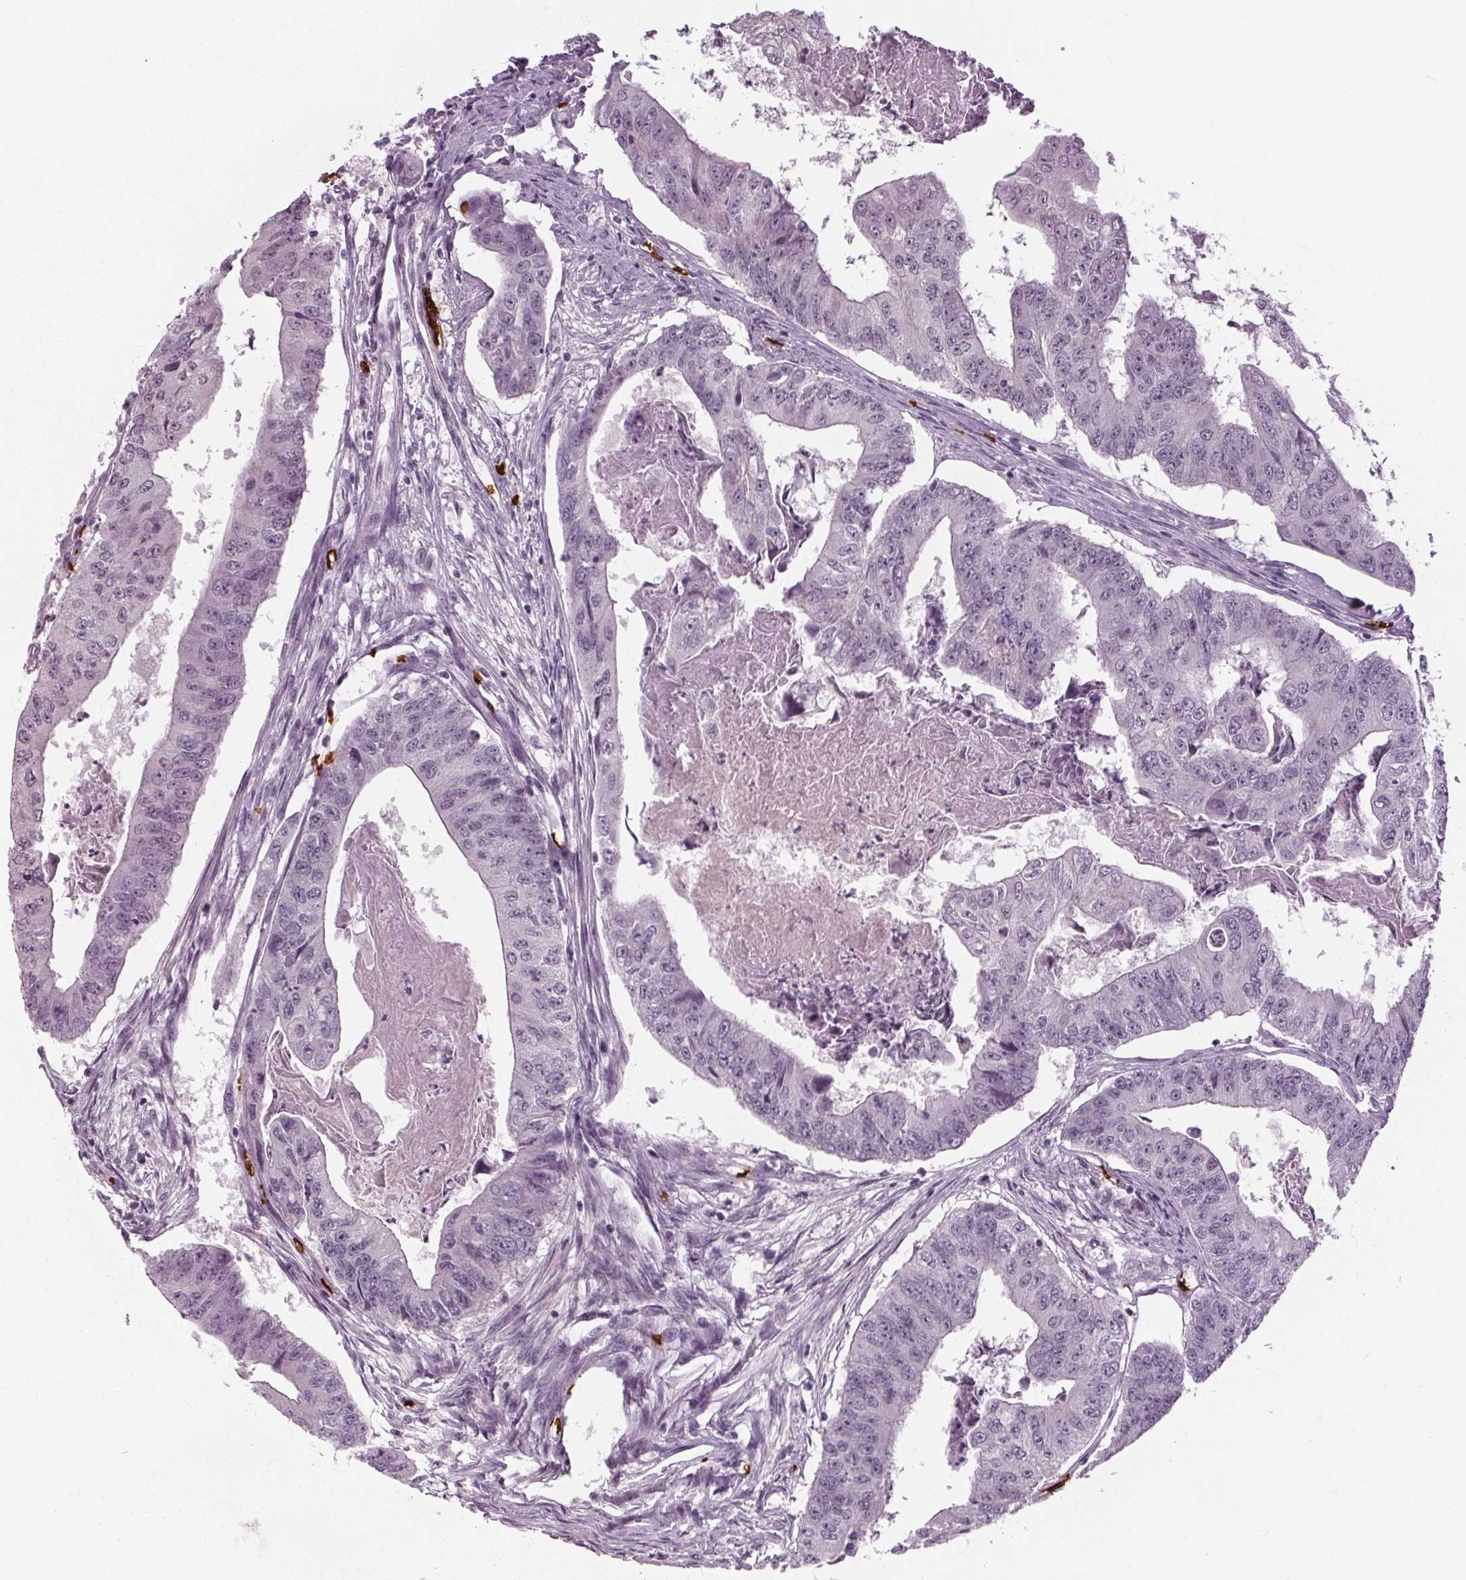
{"staining": {"intensity": "negative", "quantity": "none", "location": "none"}, "tissue": "colorectal cancer", "cell_type": "Tumor cells", "image_type": "cancer", "snomed": [{"axis": "morphology", "description": "Adenocarcinoma, NOS"}, {"axis": "topography", "description": "Colon"}], "caption": "Immunohistochemical staining of colorectal adenocarcinoma exhibits no significant staining in tumor cells. (DAB immunohistochemistry with hematoxylin counter stain).", "gene": "SLC4A1", "patient": {"sex": "female", "age": 67}}